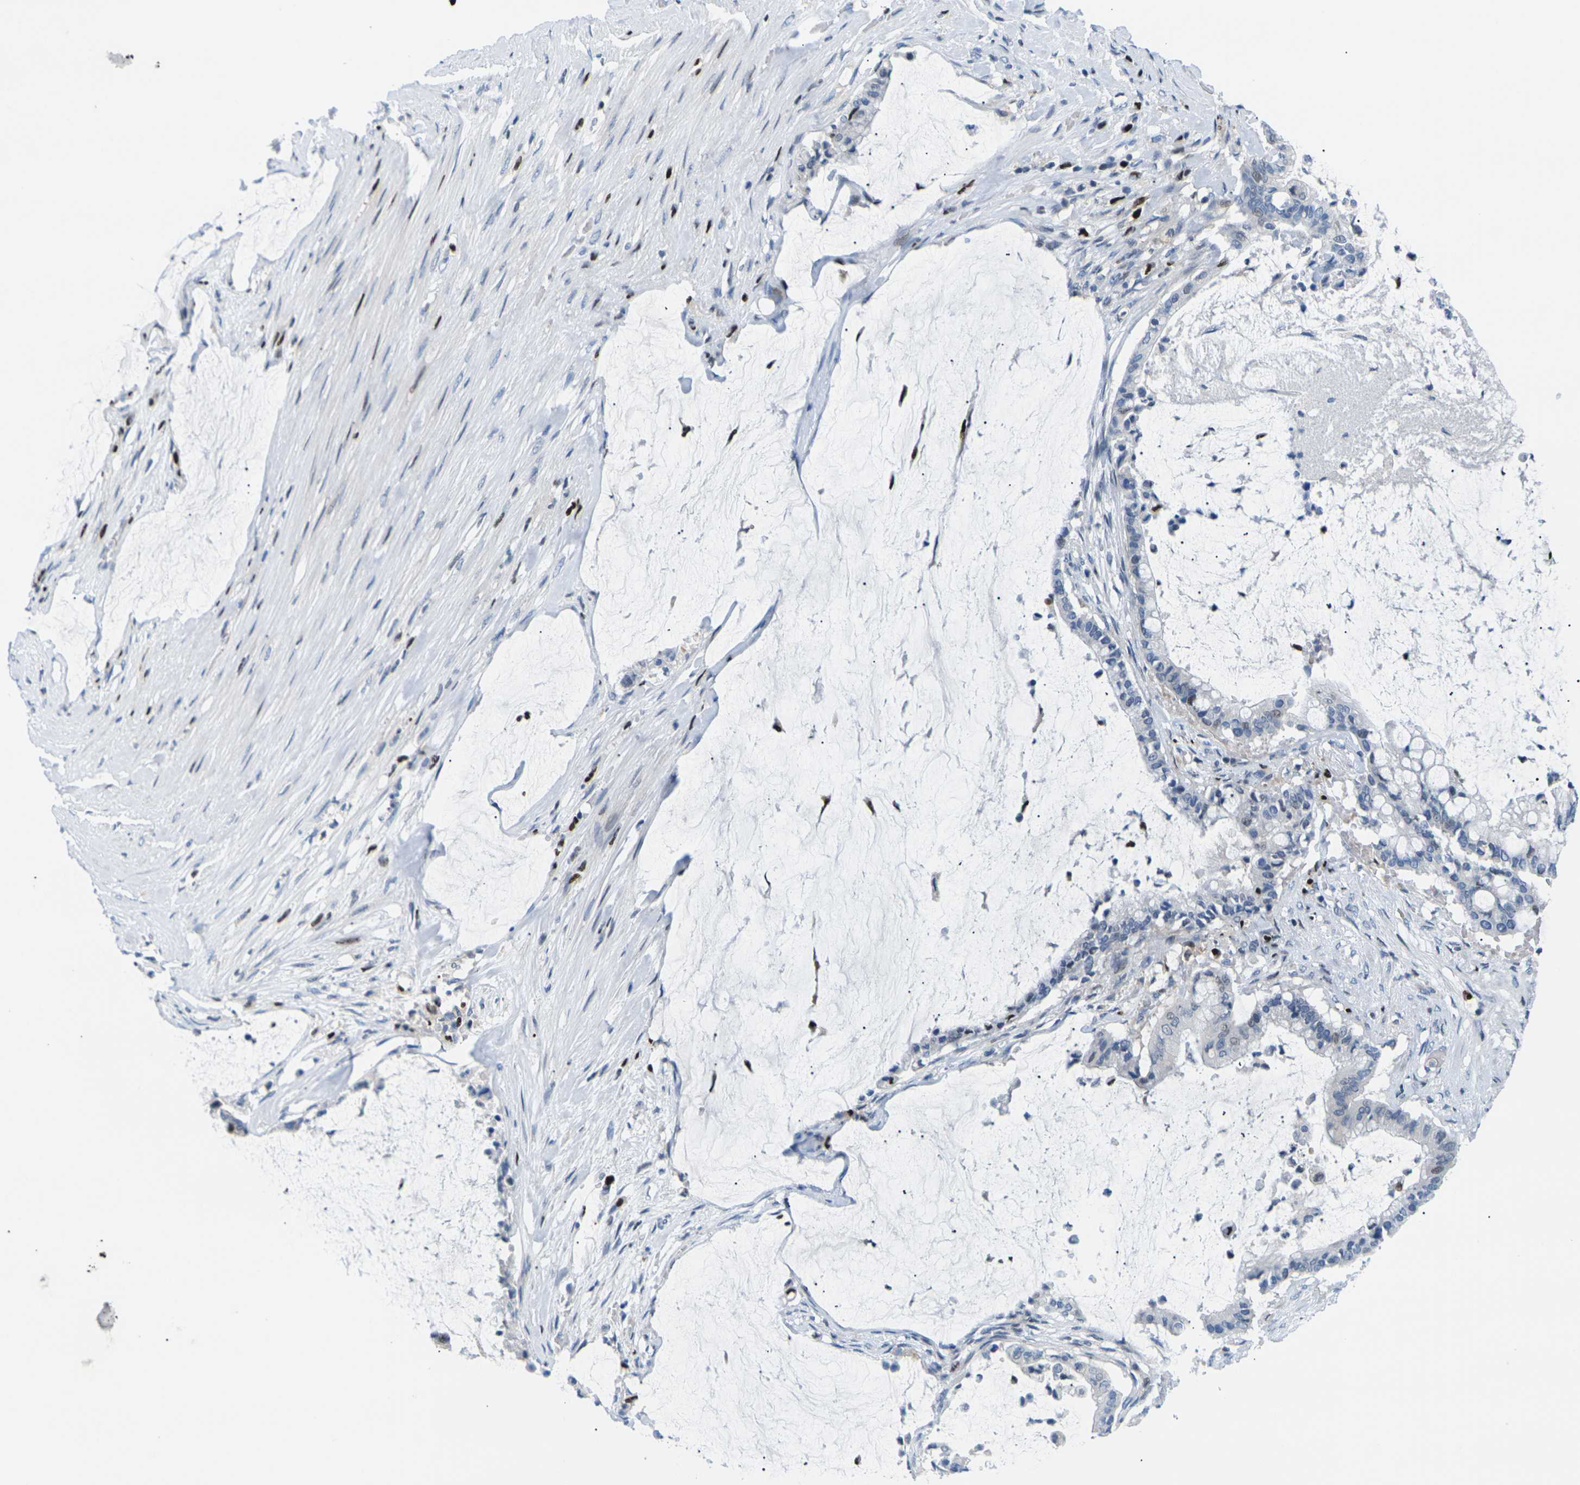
{"staining": {"intensity": "strong", "quantity": "<25%", "location": "nuclear"}, "tissue": "pancreatic cancer", "cell_type": "Tumor cells", "image_type": "cancer", "snomed": [{"axis": "morphology", "description": "Adenocarcinoma, NOS"}, {"axis": "topography", "description": "Pancreas"}], "caption": "Immunohistochemical staining of human pancreatic cancer (adenocarcinoma) shows medium levels of strong nuclear expression in approximately <25% of tumor cells.", "gene": "RPS6KA3", "patient": {"sex": "male", "age": 41}}